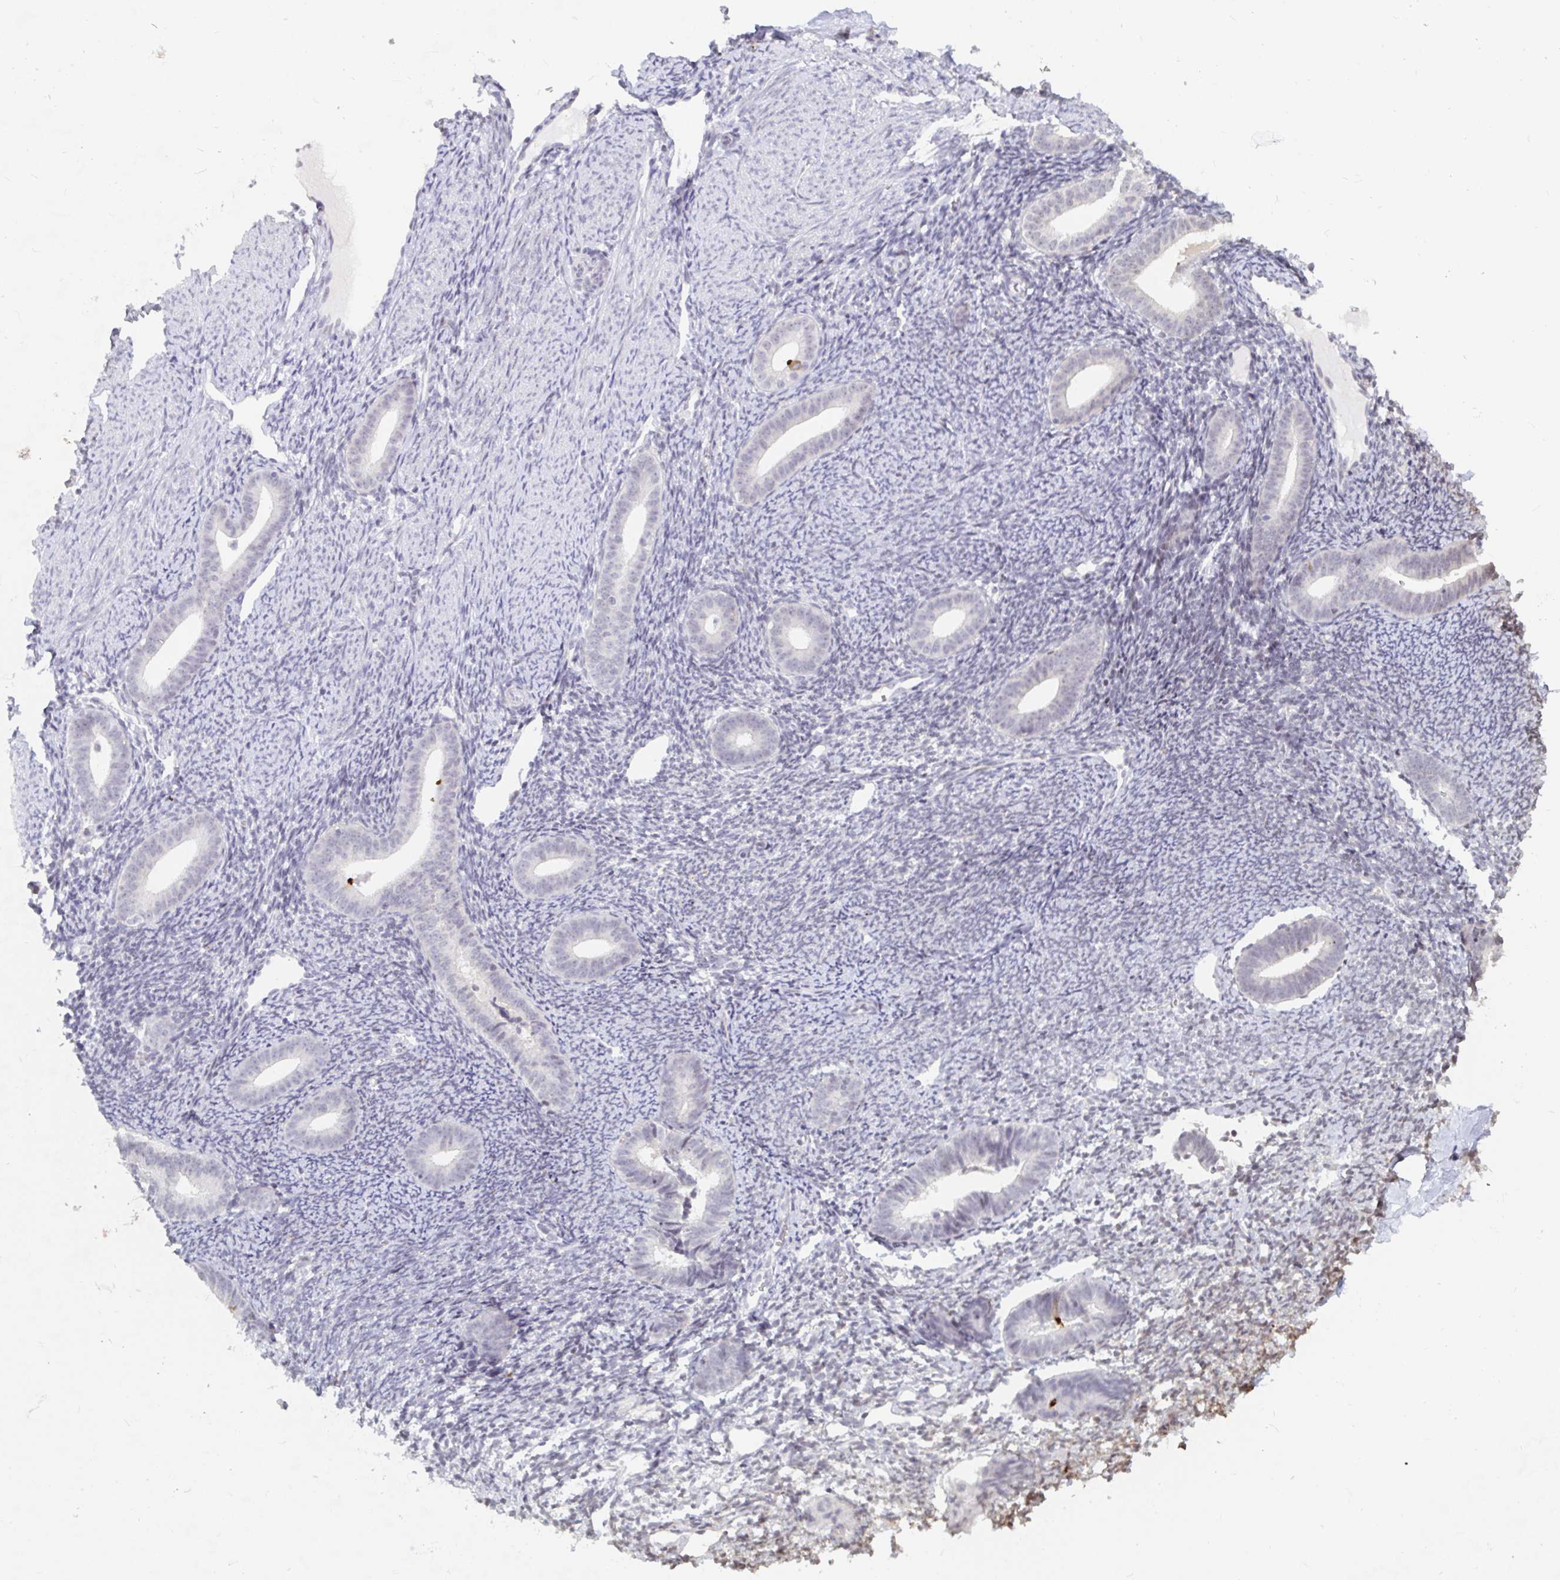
{"staining": {"intensity": "negative", "quantity": "none", "location": "none"}, "tissue": "endometrium", "cell_type": "Cells in endometrial stroma", "image_type": "normal", "snomed": [{"axis": "morphology", "description": "Normal tissue, NOS"}, {"axis": "topography", "description": "Endometrium"}], "caption": "High power microscopy histopathology image of an IHC histopathology image of unremarkable endometrium, revealing no significant staining in cells in endometrial stroma. (Brightfield microscopy of DAB IHC at high magnification).", "gene": "NME9", "patient": {"sex": "female", "age": 39}}